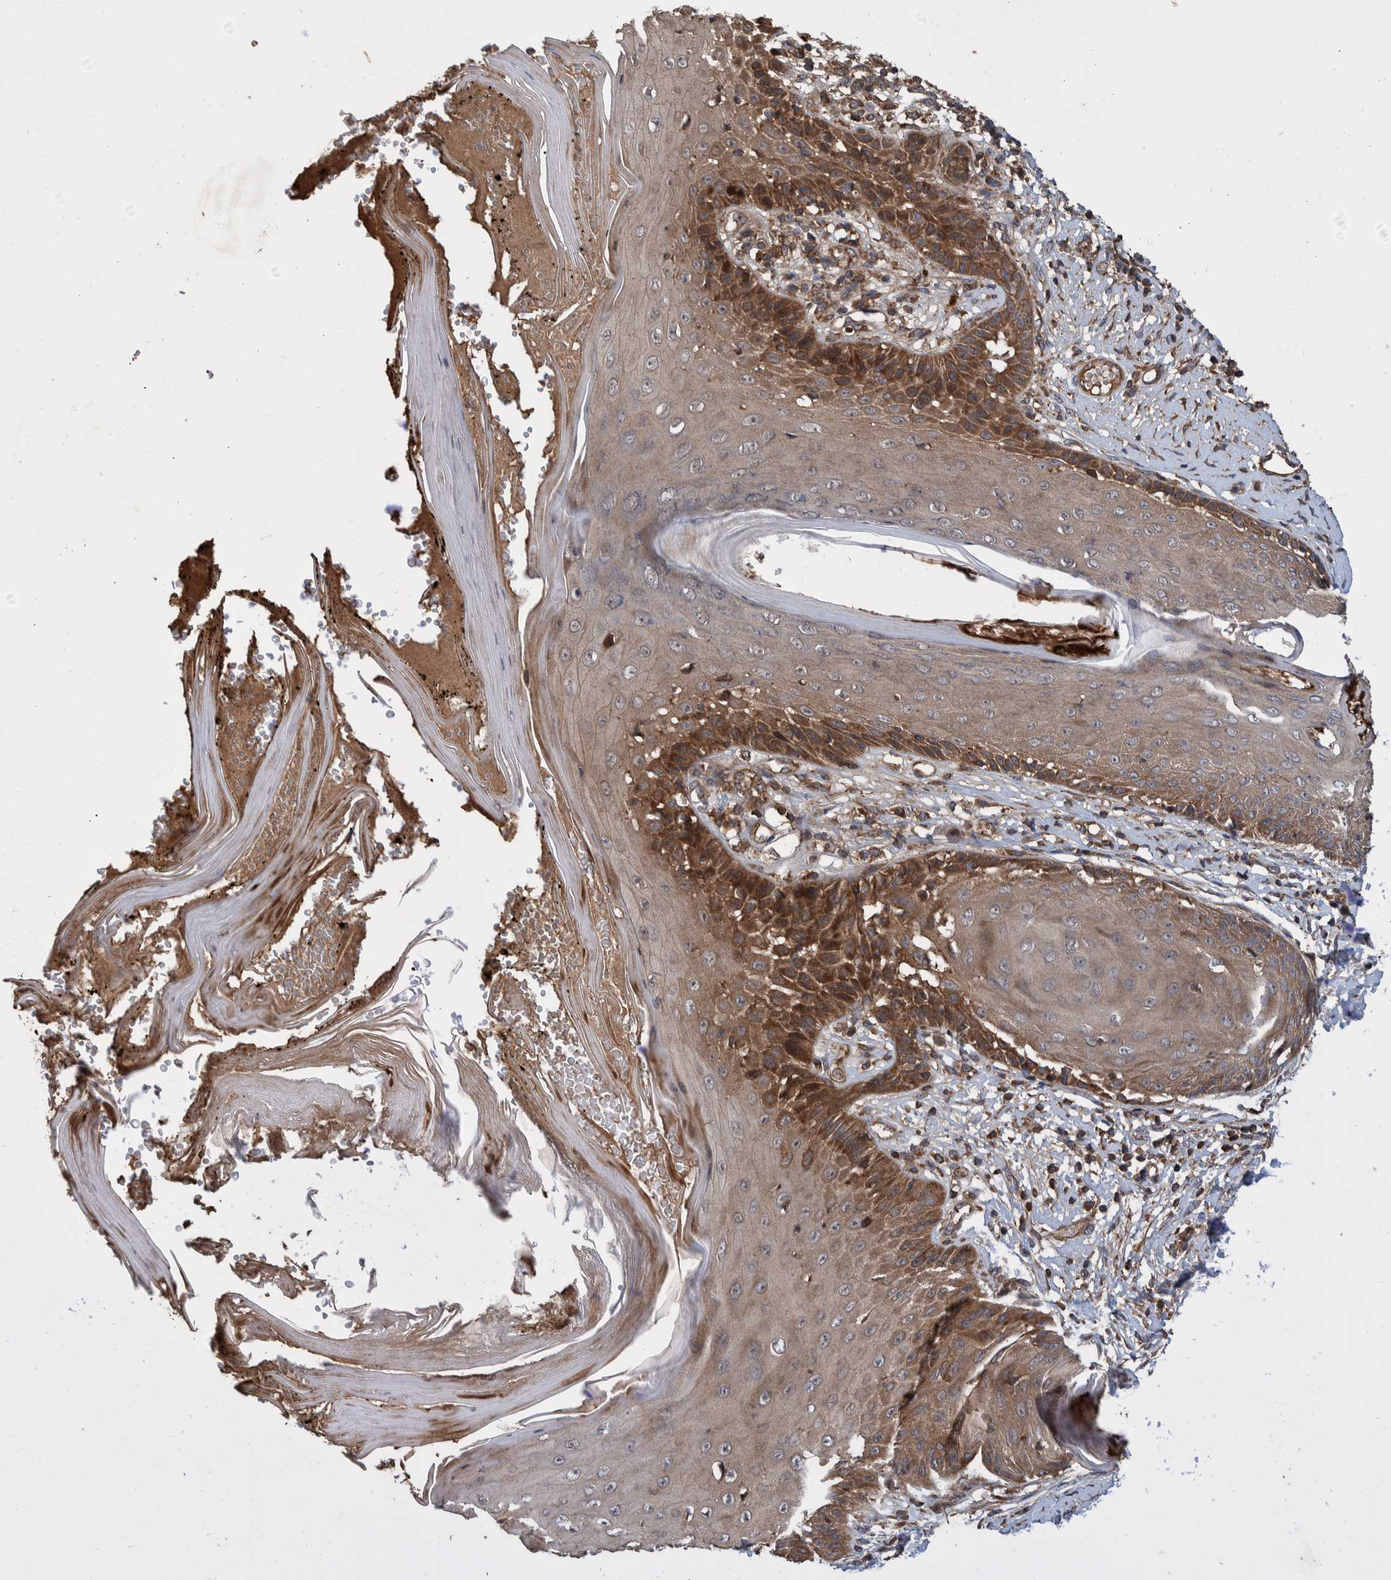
{"staining": {"intensity": "moderate", "quantity": ">75%", "location": "cytoplasmic/membranous"}, "tissue": "skin", "cell_type": "Fibroblasts", "image_type": "normal", "snomed": [{"axis": "morphology", "description": "Normal tissue, NOS"}, {"axis": "topography", "description": "Skin"}, {"axis": "topography", "description": "Peripheral nerve tissue"}], "caption": "This is a photomicrograph of immunohistochemistry staining of unremarkable skin, which shows moderate staining in the cytoplasmic/membranous of fibroblasts.", "gene": "VBP1", "patient": {"sex": "male", "age": 24}}